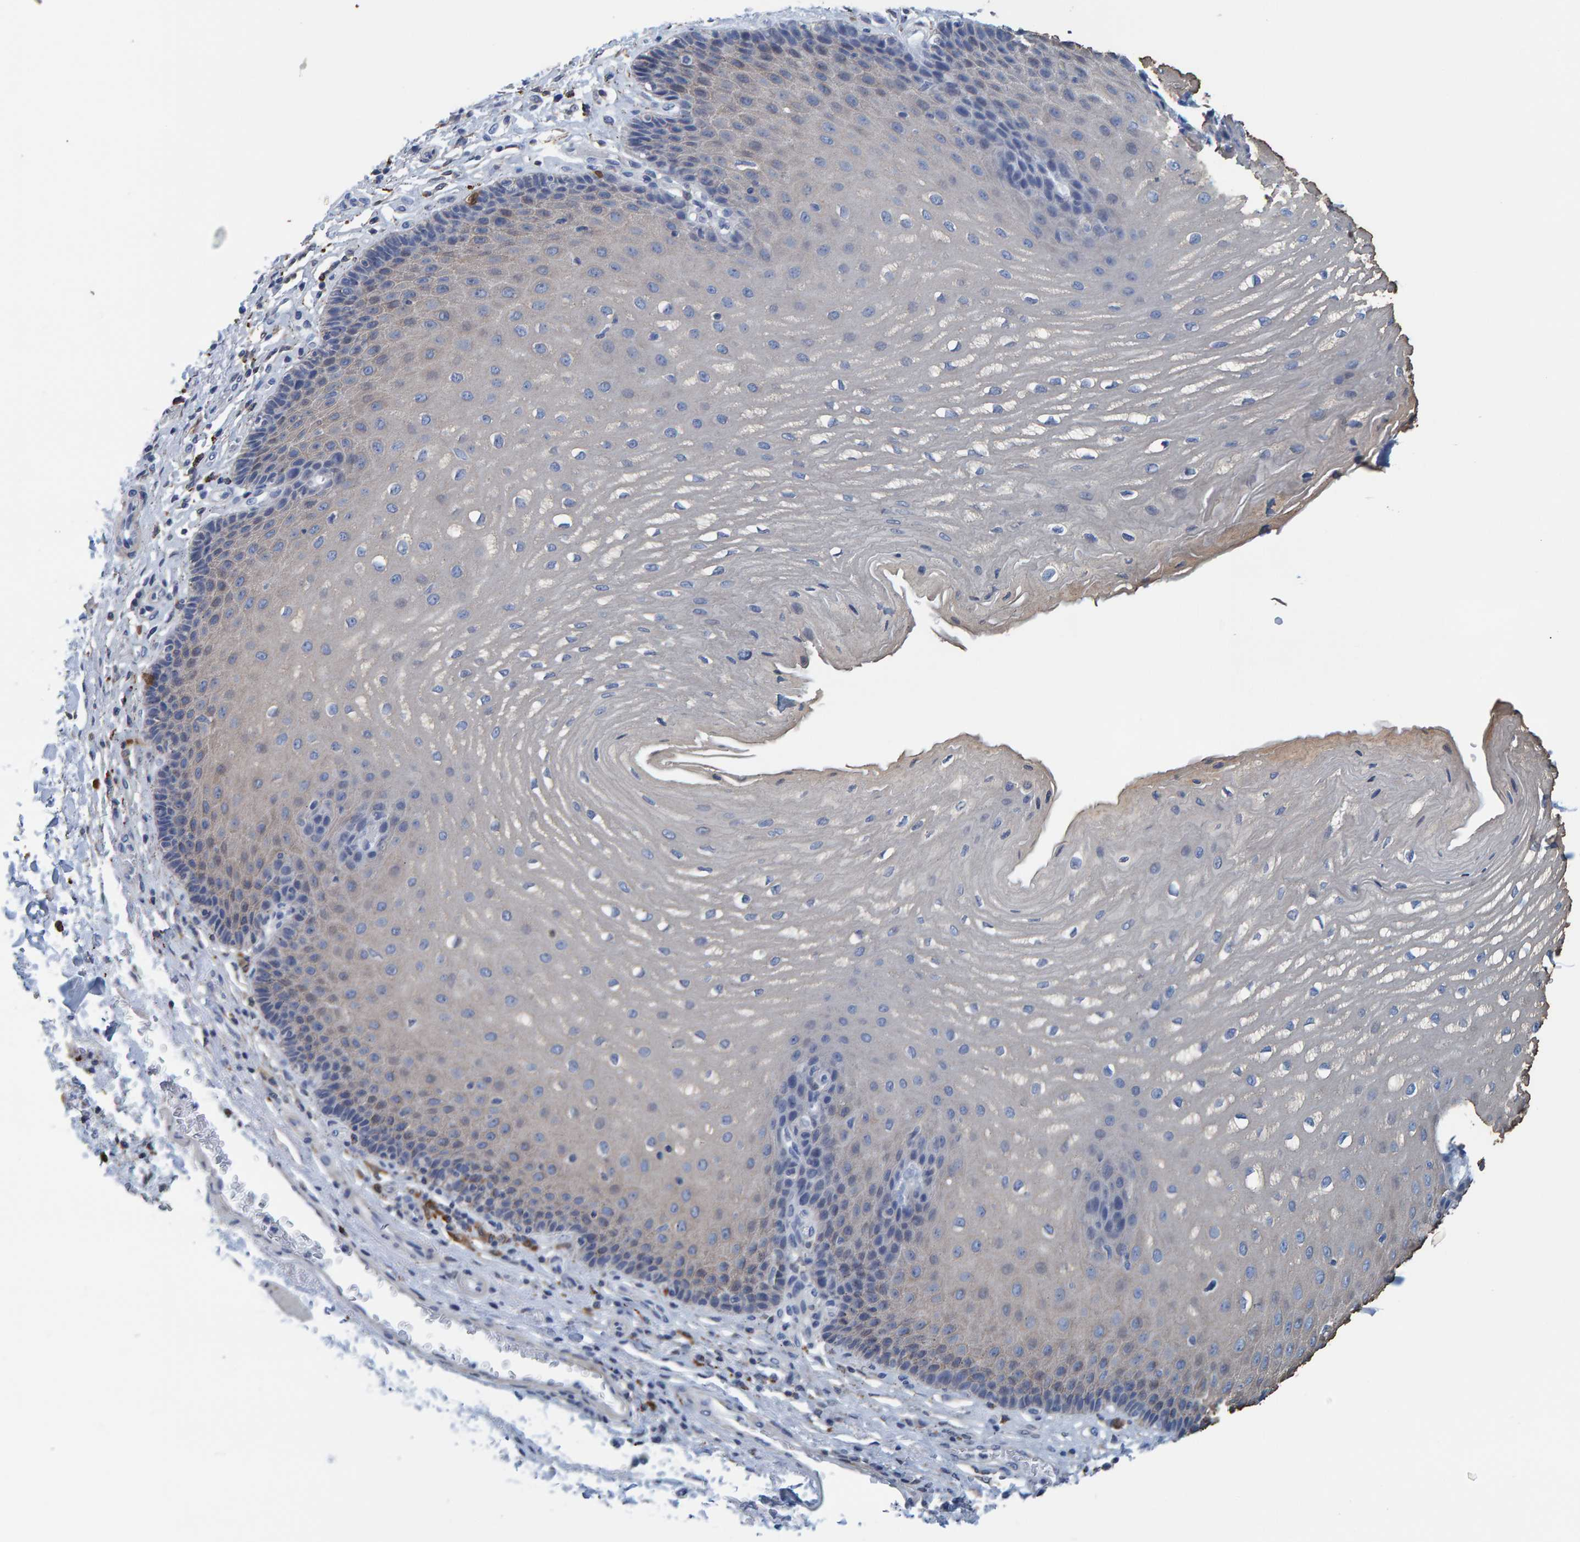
{"staining": {"intensity": "negative", "quantity": "none", "location": "none"}, "tissue": "esophagus", "cell_type": "Squamous epithelial cells", "image_type": "normal", "snomed": [{"axis": "morphology", "description": "Normal tissue, NOS"}, {"axis": "topography", "description": "Esophagus"}], "caption": "Squamous epithelial cells show no significant protein expression in unremarkable esophagus. (Stains: DAB IHC with hematoxylin counter stain, Microscopy: brightfield microscopy at high magnification).", "gene": "IDO1", "patient": {"sex": "male", "age": 54}}